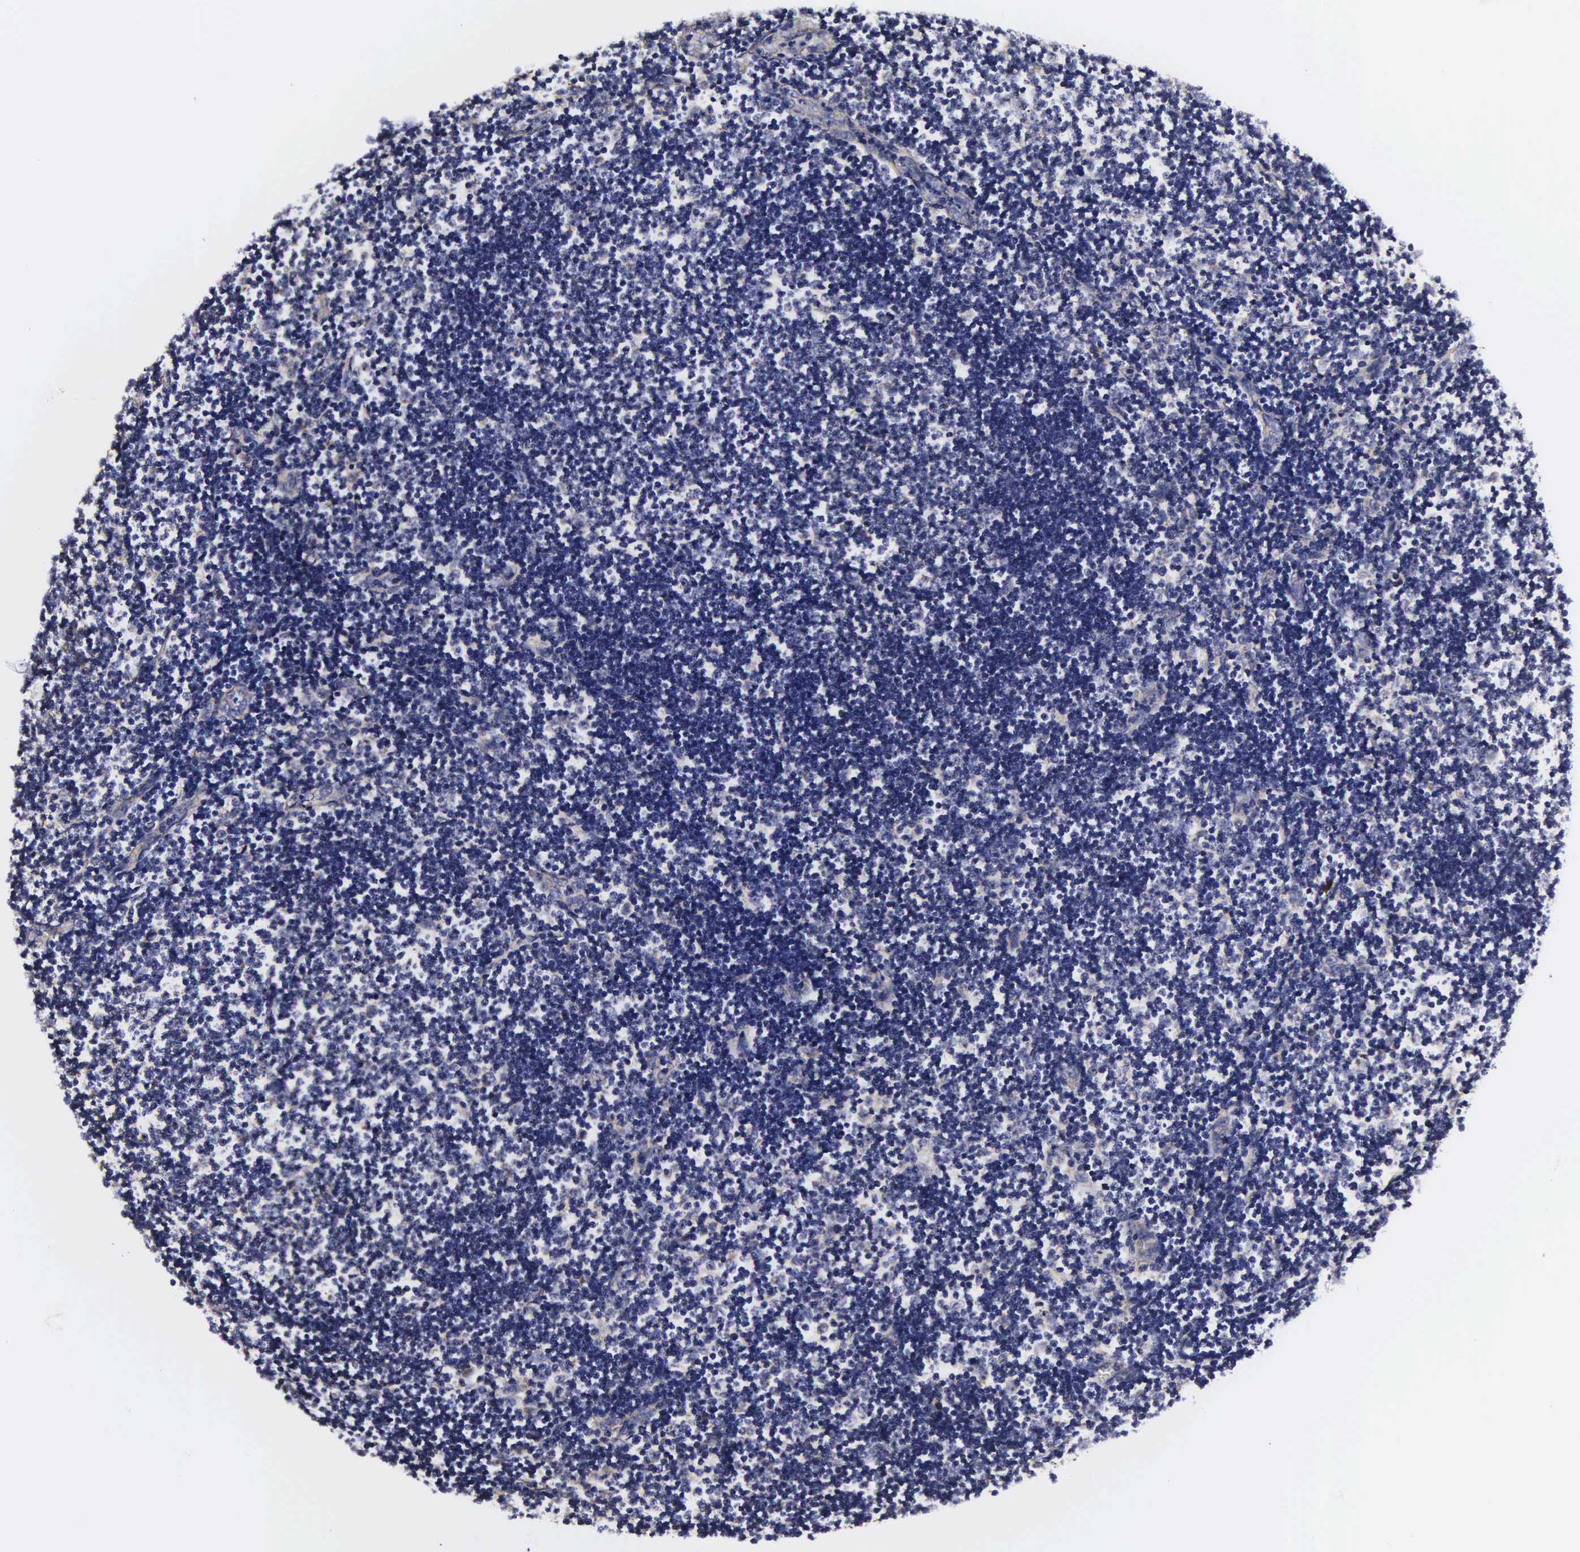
{"staining": {"intensity": "negative", "quantity": "none", "location": "none"}, "tissue": "lymphoma", "cell_type": "Tumor cells", "image_type": "cancer", "snomed": [{"axis": "morphology", "description": "Malignant lymphoma, non-Hodgkin's type, Low grade"}, {"axis": "topography", "description": "Lymph node"}], "caption": "An IHC image of malignant lymphoma, non-Hodgkin's type (low-grade) is shown. There is no staining in tumor cells of malignant lymphoma, non-Hodgkin's type (low-grade).", "gene": "PSMA3", "patient": {"sex": "male", "age": 49}}